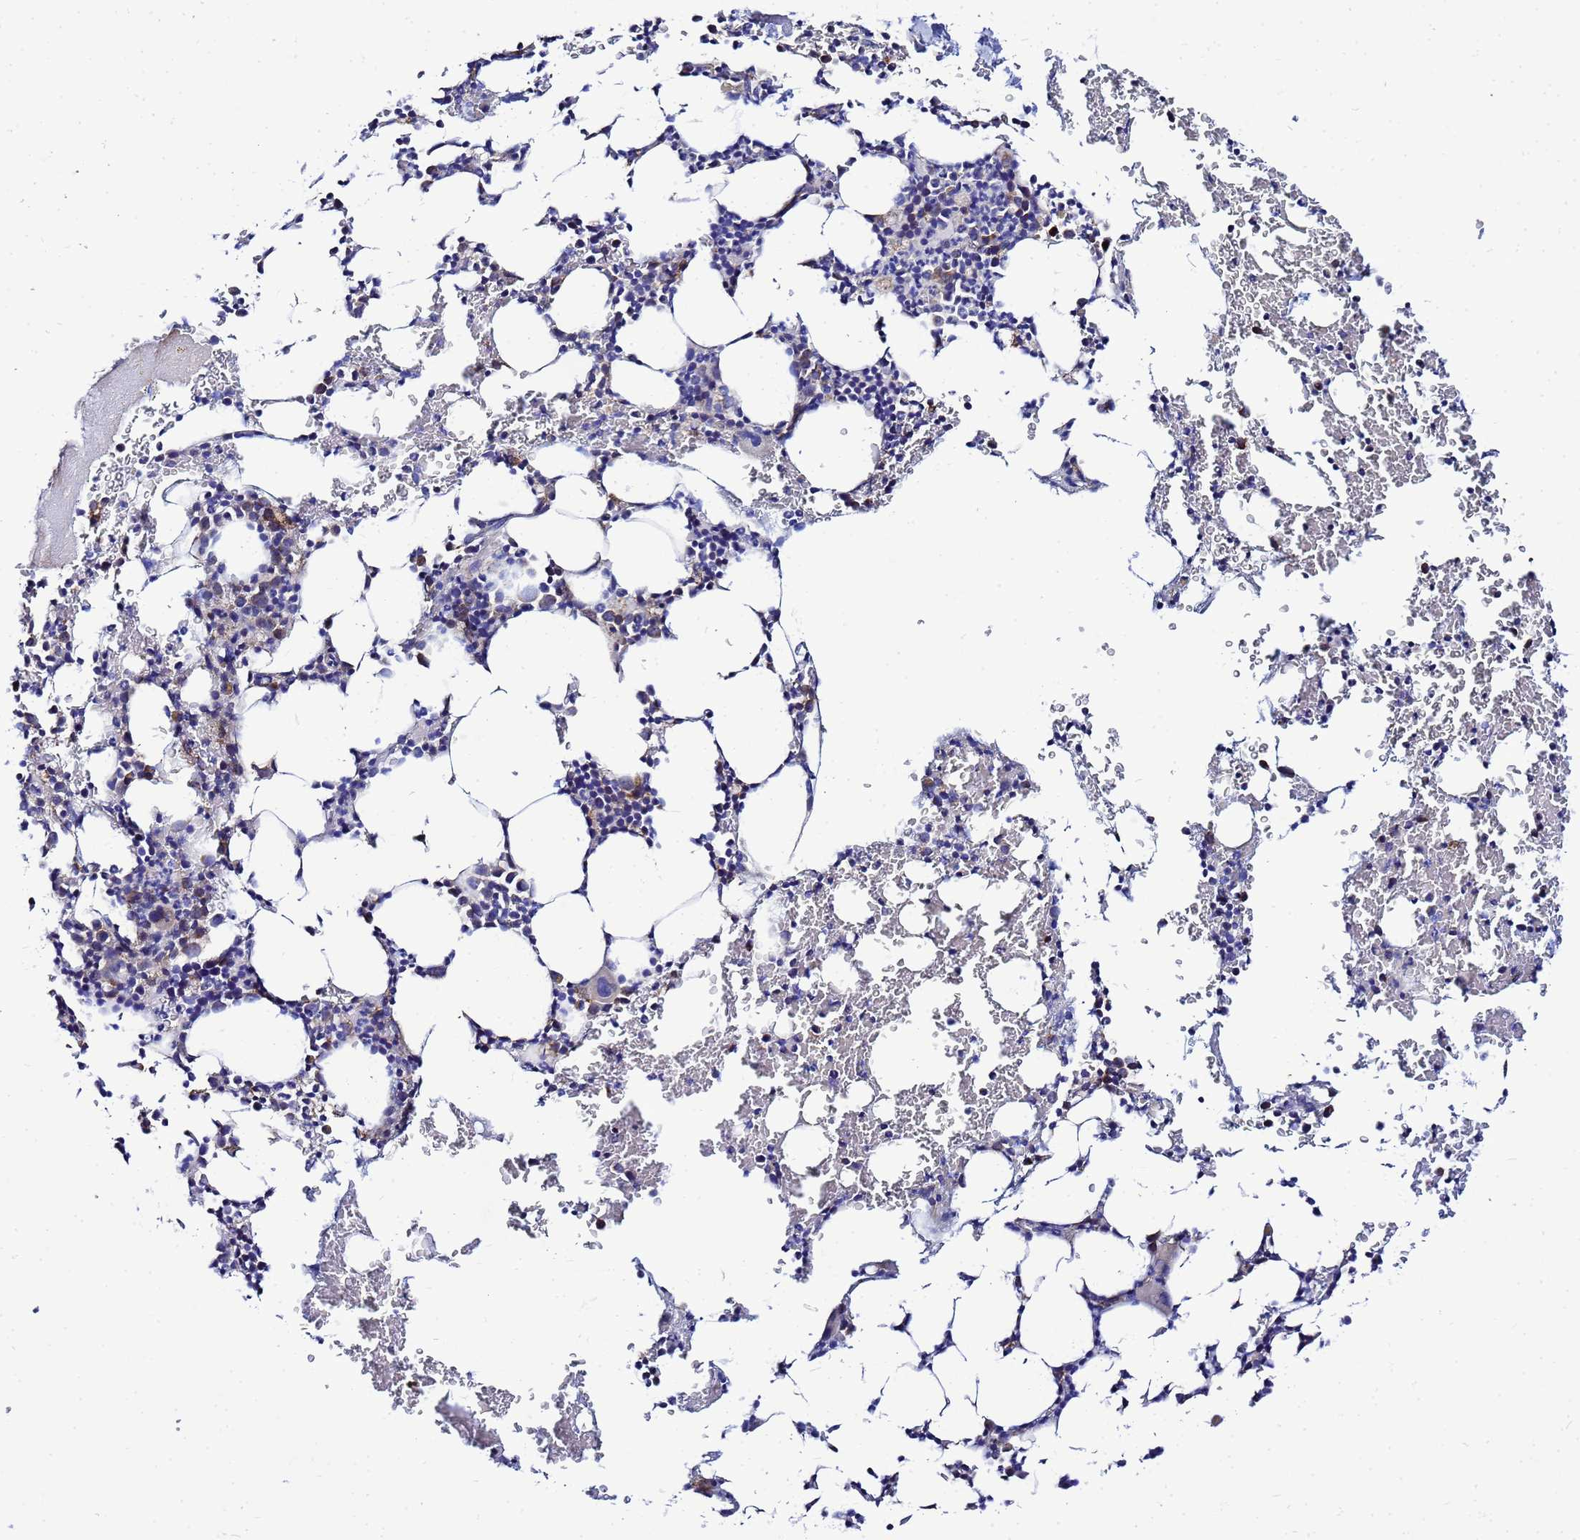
{"staining": {"intensity": "moderate", "quantity": "<25%", "location": "cytoplasmic/membranous"}, "tissue": "bone marrow", "cell_type": "Hematopoietic cells", "image_type": "normal", "snomed": [{"axis": "morphology", "description": "Normal tissue, NOS"}, {"axis": "morphology", "description": "Inflammation, NOS"}, {"axis": "topography", "description": "Bone marrow"}], "caption": "Moderate cytoplasmic/membranous protein positivity is identified in about <25% of hematopoietic cells in bone marrow. Using DAB (3,3'-diaminobenzidine) (brown) and hematoxylin (blue) stains, captured at high magnification using brightfield microscopy.", "gene": "FAHD2A", "patient": {"sex": "male", "age": 41}}